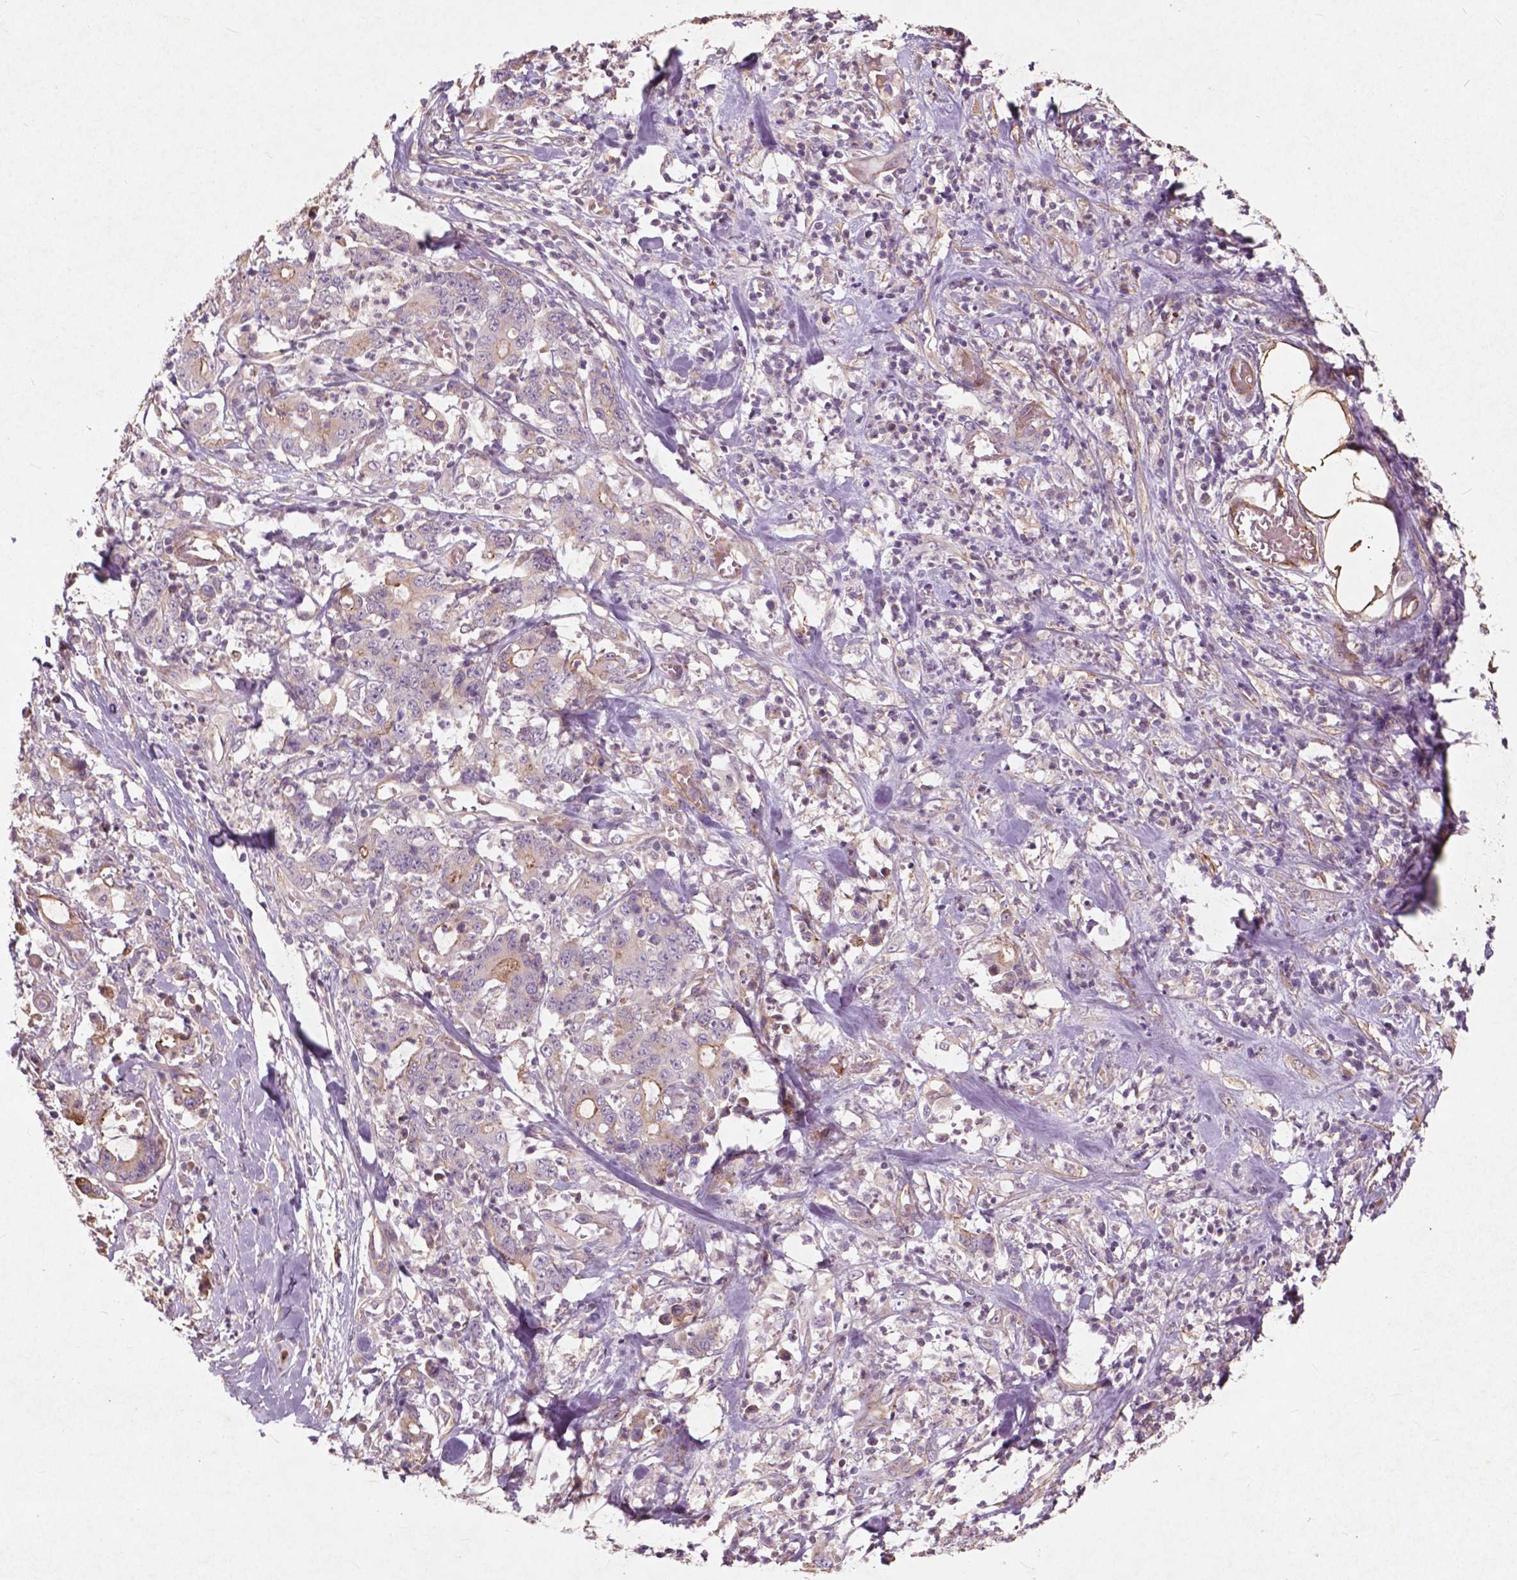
{"staining": {"intensity": "weak", "quantity": "<25%", "location": "cytoplasmic/membranous"}, "tissue": "stomach cancer", "cell_type": "Tumor cells", "image_type": "cancer", "snomed": [{"axis": "morphology", "description": "Adenocarcinoma, NOS"}, {"axis": "topography", "description": "Stomach, upper"}], "caption": "Immunohistochemistry micrograph of stomach cancer stained for a protein (brown), which reveals no expression in tumor cells.", "gene": "RFPL4B", "patient": {"sex": "male", "age": 68}}